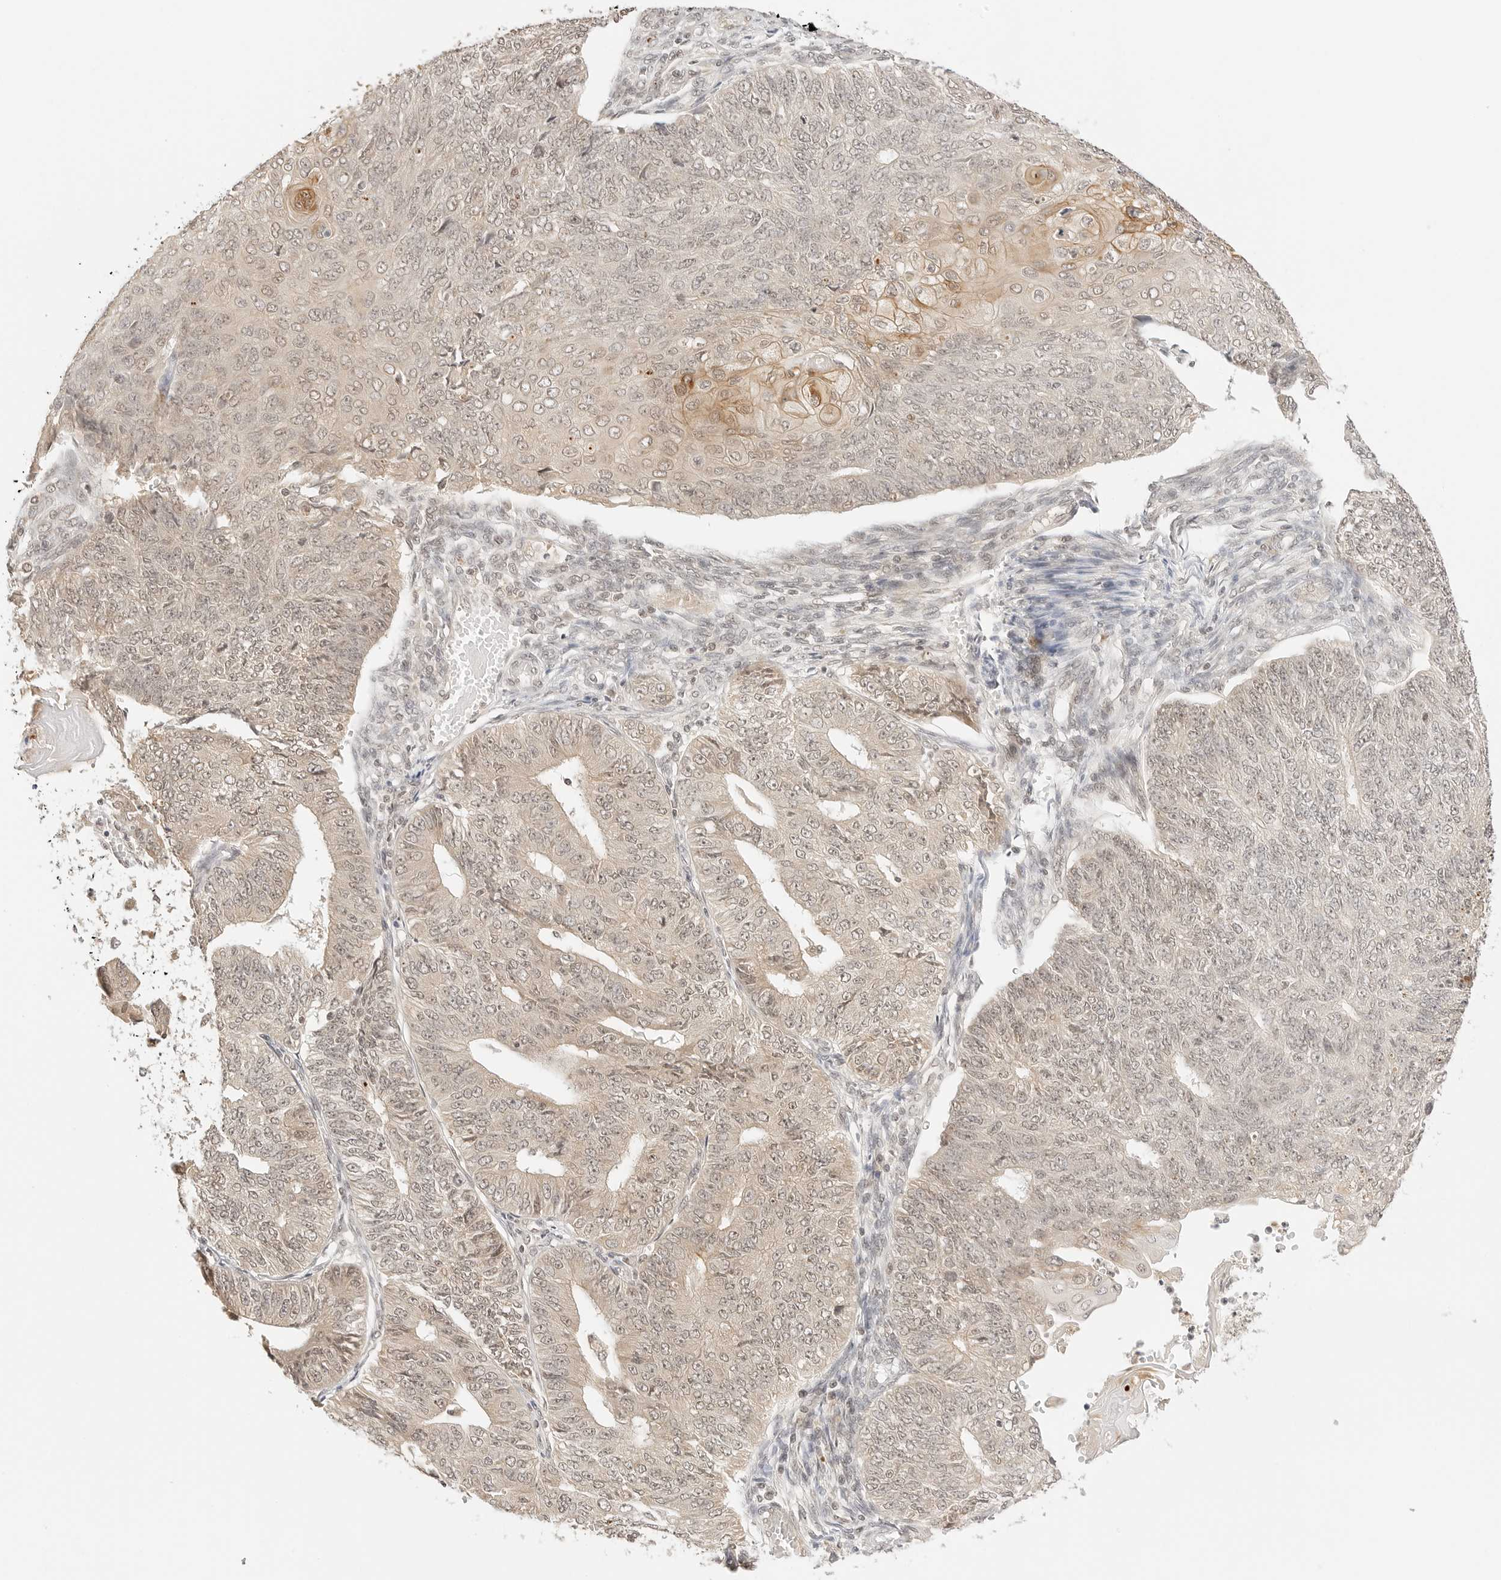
{"staining": {"intensity": "weak", "quantity": ">75%", "location": "cytoplasmic/membranous,nuclear"}, "tissue": "endometrial cancer", "cell_type": "Tumor cells", "image_type": "cancer", "snomed": [{"axis": "morphology", "description": "Adenocarcinoma, NOS"}, {"axis": "topography", "description": "Endometrium"}], "caption": "Tumor cells exhibit weak cytoplasmic/membranous and nuclear positivity in approximately >75% of cells in endometrial cancer (adenocarcinoma). (DAB (3,3'-diaminobenzidine) IHC with brightfield microscopy, high magnification).", "gene": "SEPTIN4", "patient": {"sex": "female", "age": 32}}